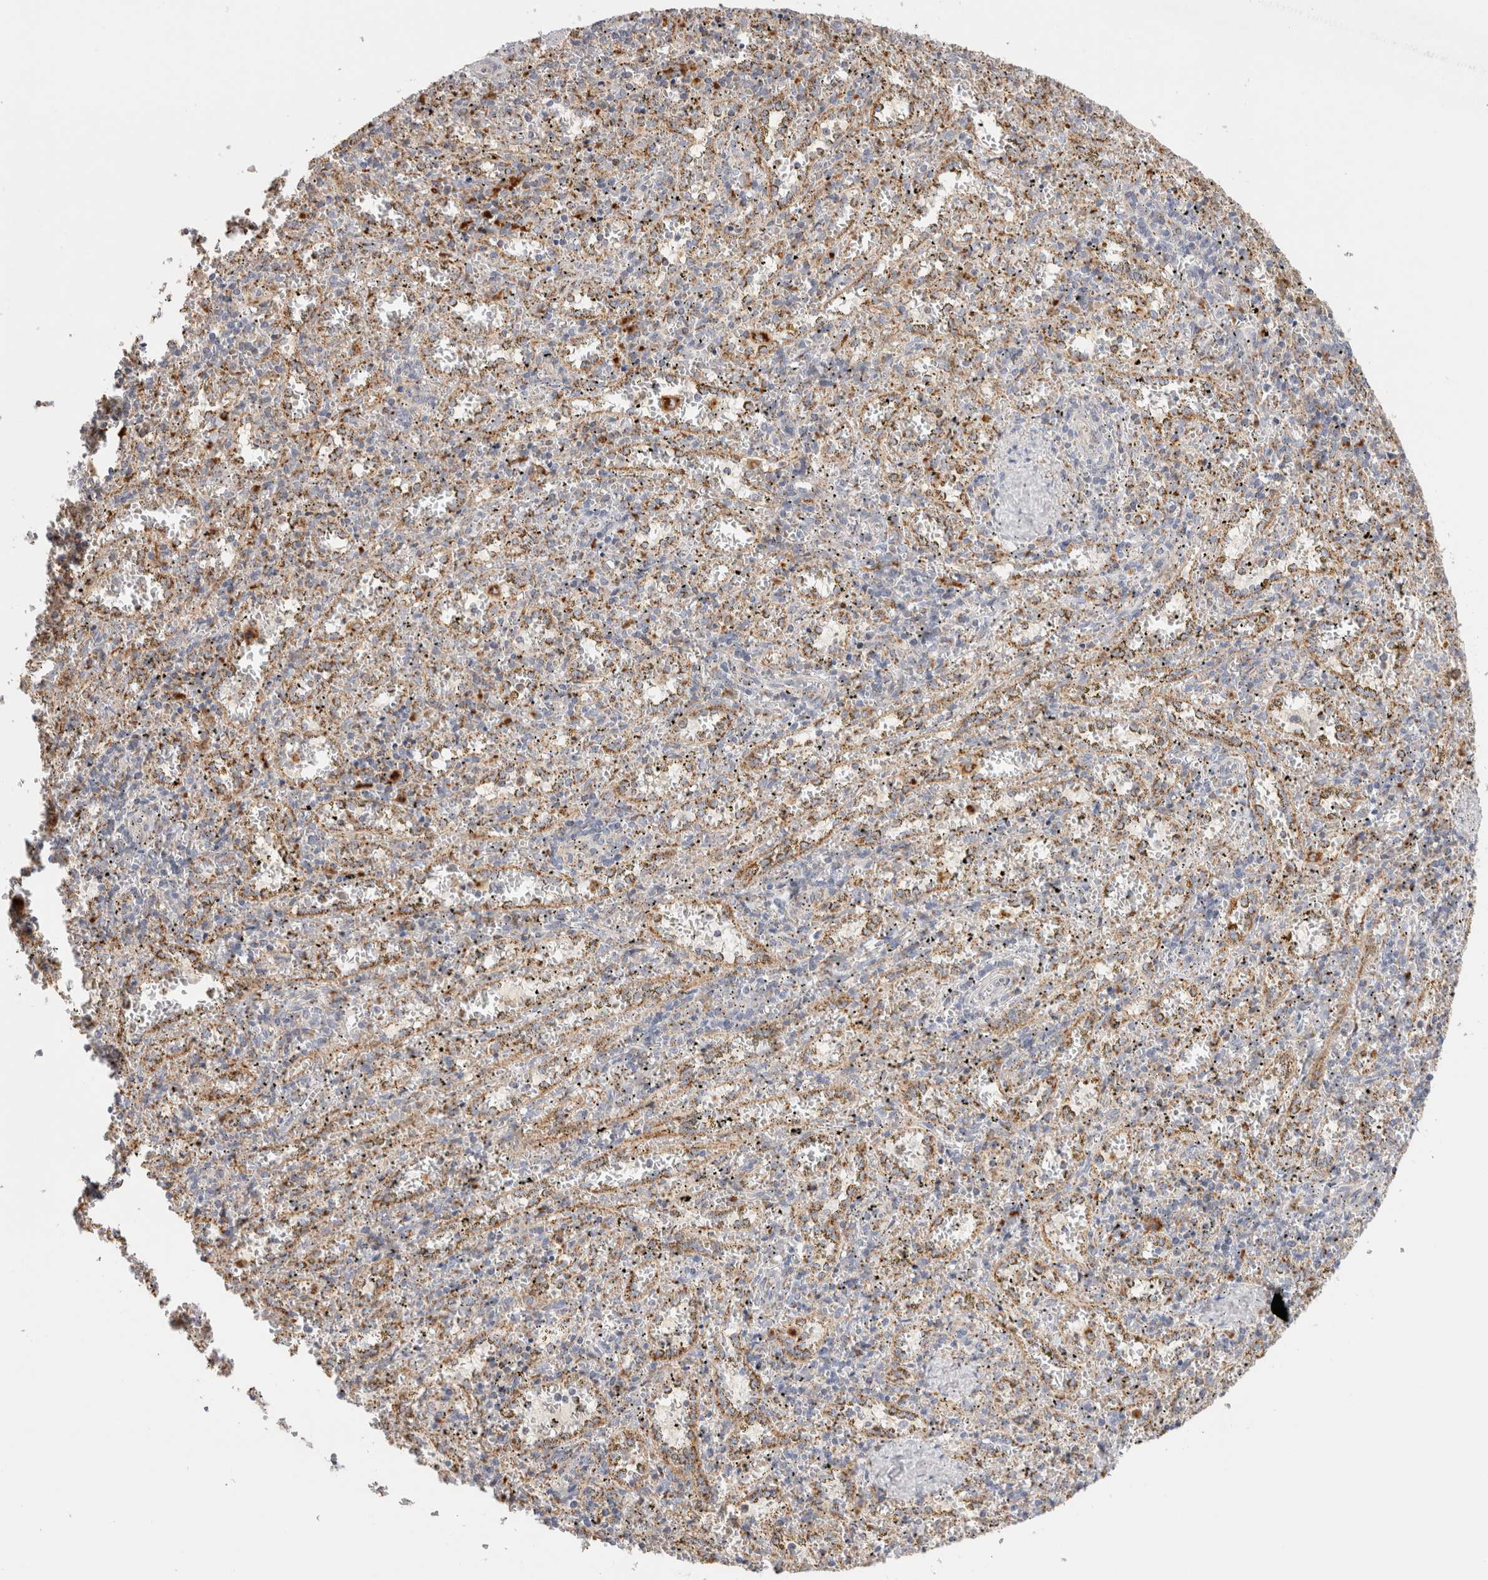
{"staining": {"intensity": "moderate", "quantity": "25%-75%", "location": "cytoplasmic/membranous"}, "tissue": "spleen", "cell_type": "Cells in red pulp", "image_type": "normal", "snomed": [{"axis": "morphology", "description": "Normal tissue, NOS"}, {"axis": "topography", "description": "Spleen"}], "caption": "Immunohistochemical staining of unremarkable human spleen reveals 25%-75% levels of moderate cytoplasmic/membranous protein staining in about 25%-75% of cells in red pulp. (DAB (3,3'-diaminobenzidine) IHC with brightfield microscopy, high magnification).", "gene": "GNS", "patient": {"sex": "male", "age": 11}}